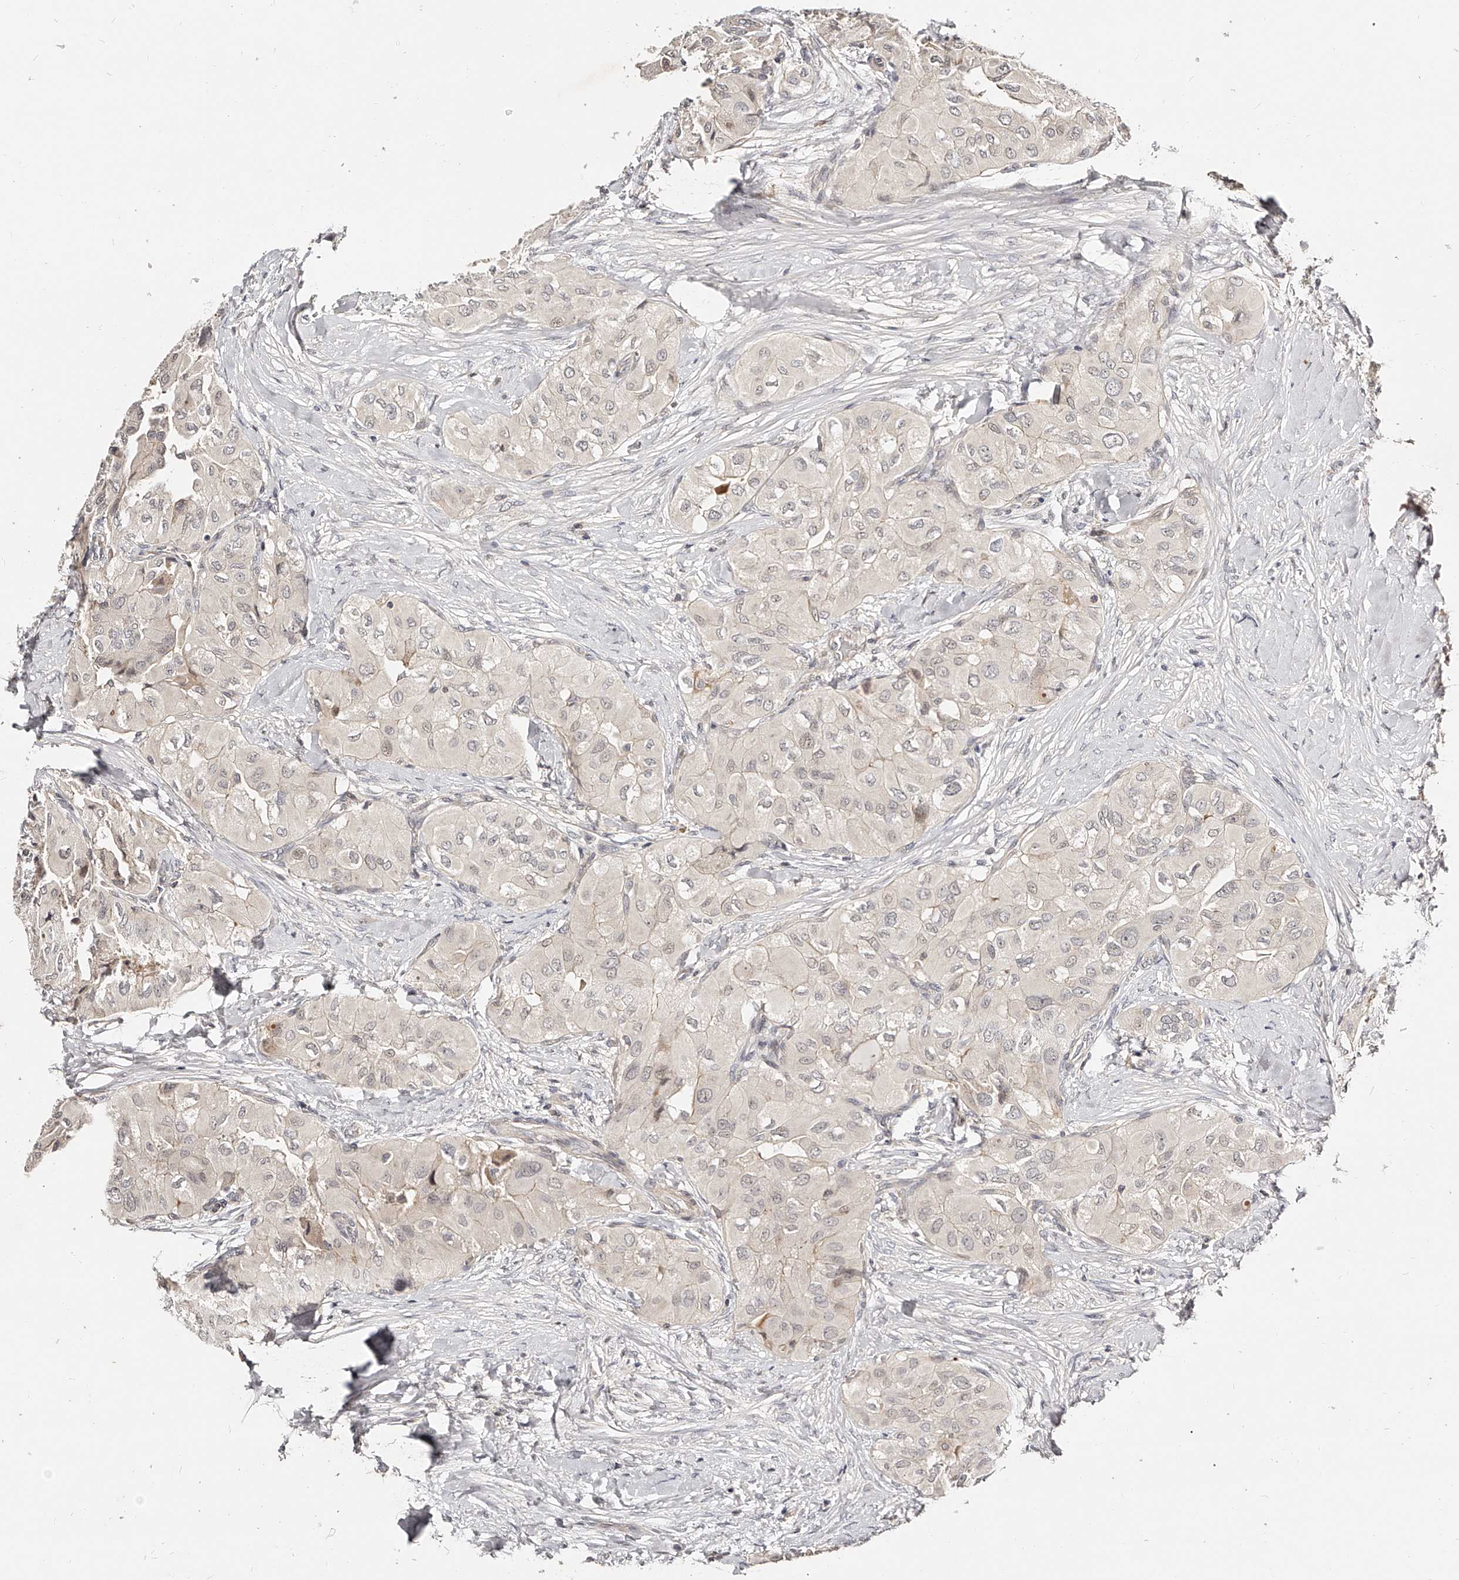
{"staining": {"intensity": "negative", "quantity": "none", "location": "none"}, "tissue": "thyroid cancer", "cell_type": "Tumor cells", "image_type": "cancer", "snomed": [{"axis": "morphology", "description": "Papillary adenocarcinoma, NOS"}, {"axis": "topography", "description": "Thyroid gland"}], "caption": "This histopathology image is of thyroid cancer stained with immunohistochemistry (IHC) to label a protein in brown with the nuclei are counter-stained blue. There is no positivity in tumor cells.", "gene": "ZNF789", "patient": {"sex": "female", "age": 59}}